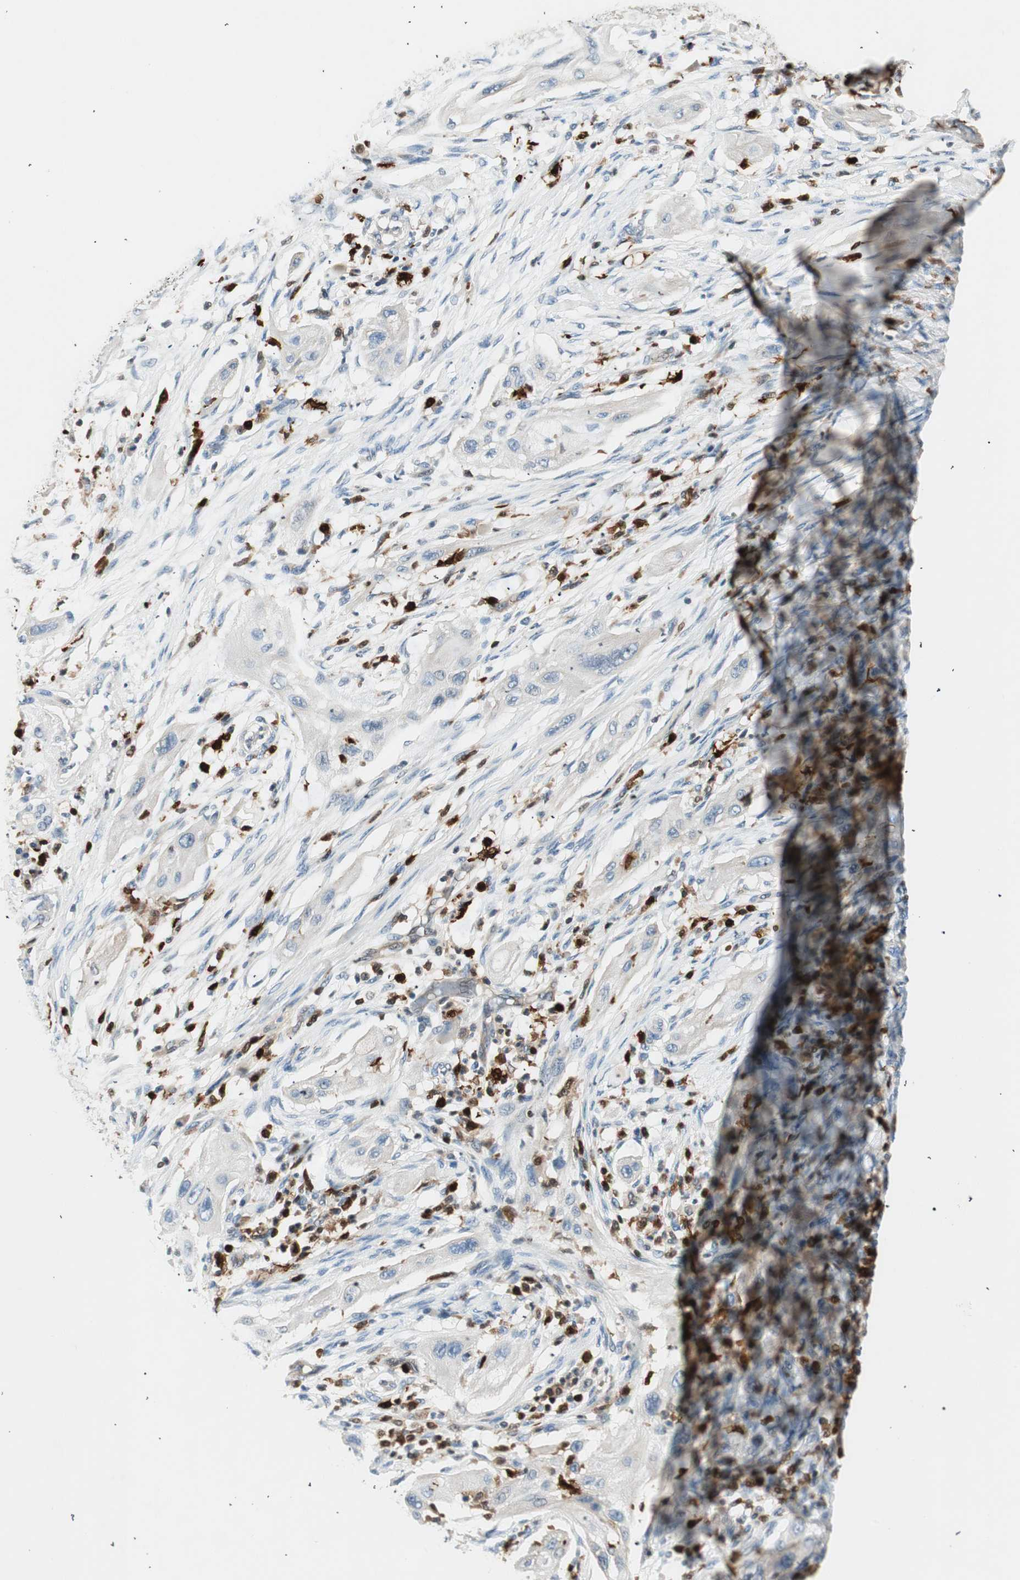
{"staining": {"intensity": "negative", "quantity": "none", "location": "none"}, "tissue": "lung cancer", "cell_type": "Tumor cells", "image_type": "cancer", "snomed": [{"axis": "morphology", "description": "Squamous cell carcinoma, NOS"}, {"axis": "topography", "description": "Lung"}], "caption": "Histopathology image shows no protein positivity in tumor cells of squamous cell carcinoma (lung) tissue.", "gene": "COTL1", "patient": {"sex": "female", "age": 47}}